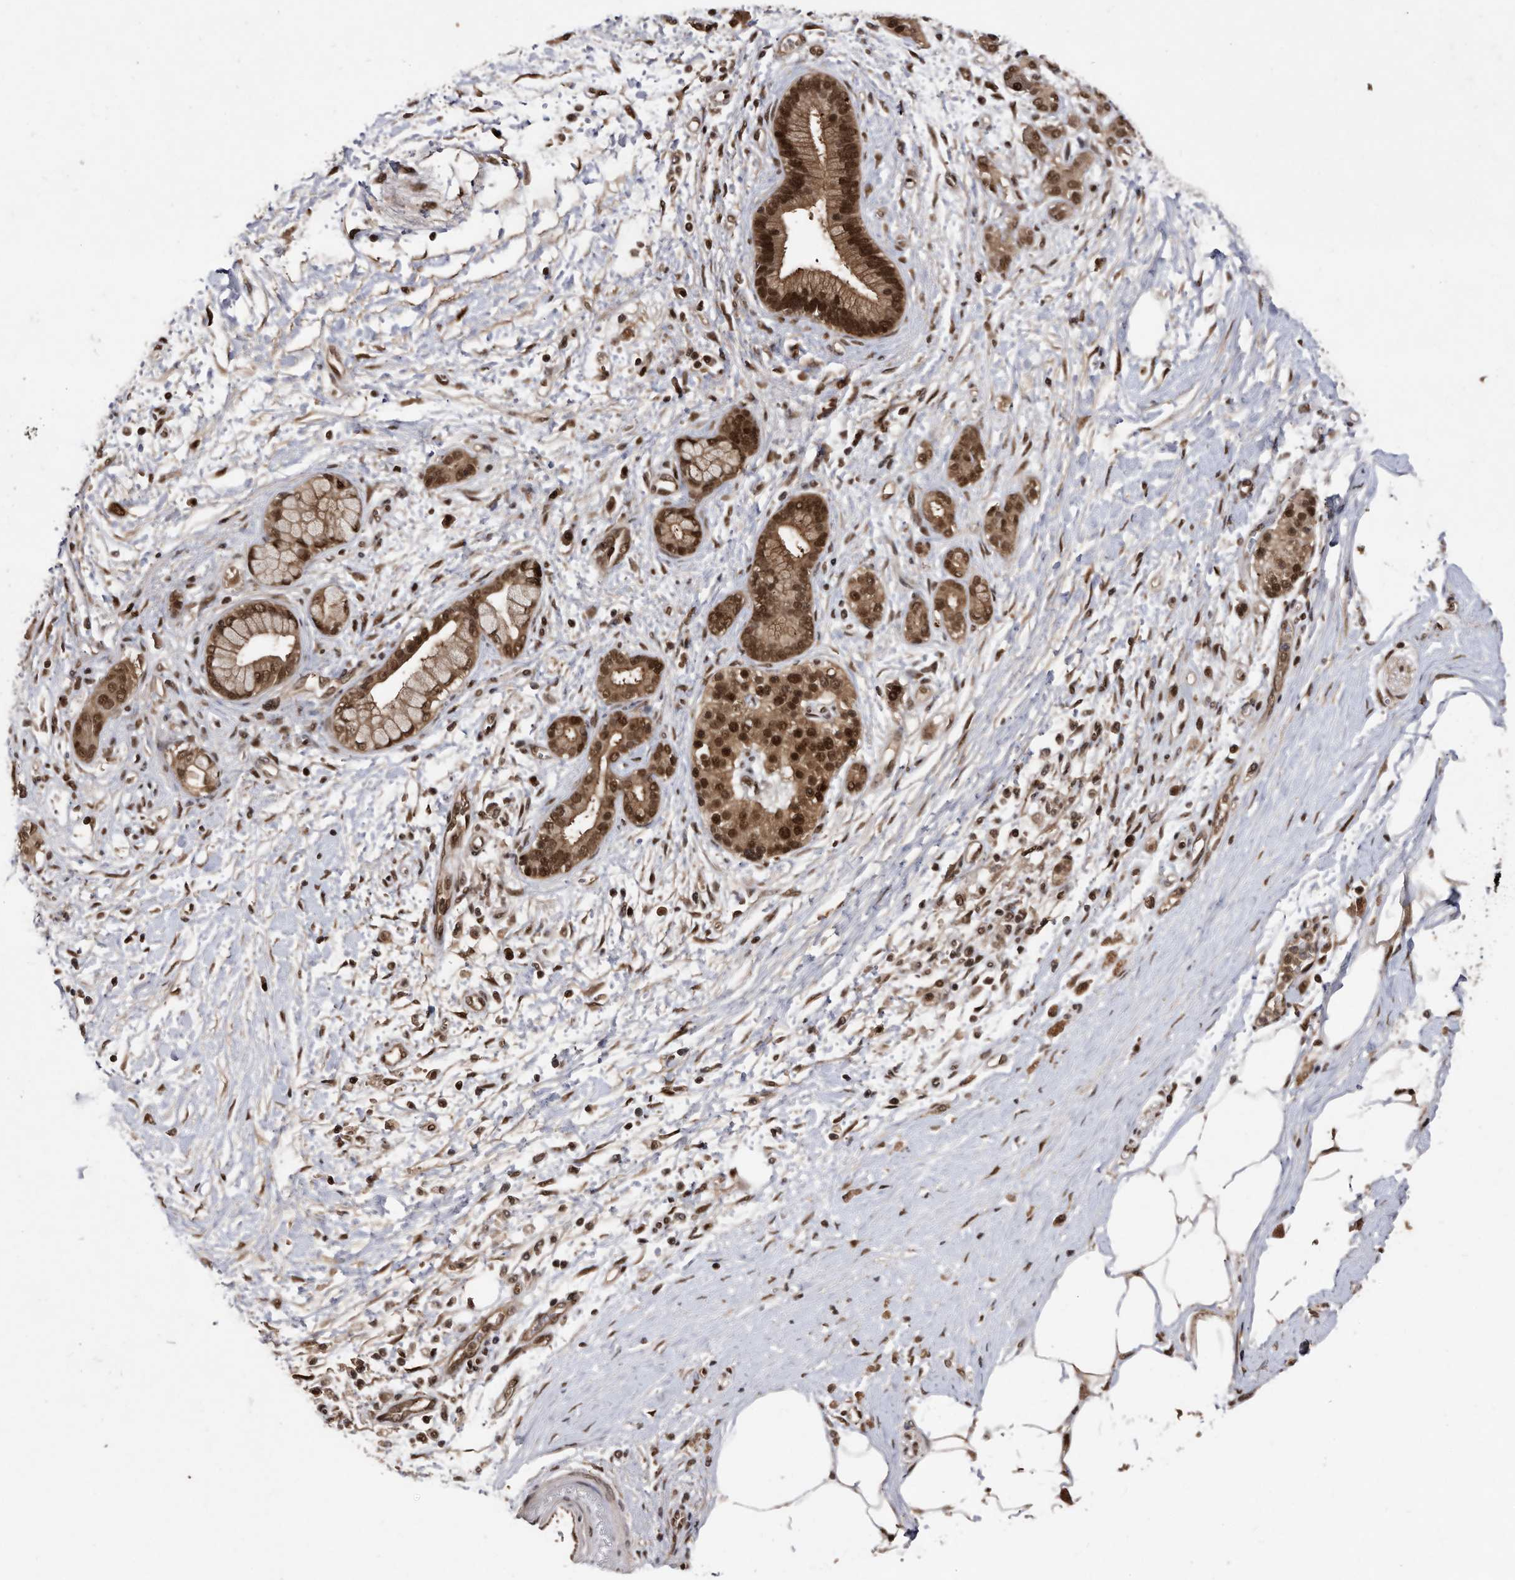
{"staining": {"intensity": "strong", "quantity": ">75%", "location": "cytoplasmic/membranous,nuclear"}, "tissue": "pancreatic cancer", "cell_type": "Tumor cells", "image_type": "cancer", "snomed": [{"axis": "morphology", "description": "Adenocarcinoma, NOS"}, {"axis": "topography", "description": "Pancreas"}], "caption": "Immunohistochemical staining of adenocarcinoma (pancreatic) exhibits high levels of strong cytoplasmic/membranous and nuclear protein expression in approximately >75% of tumor cells.", "gene": "RAD23B", "patient": {"sex": "male", "age": 58}}